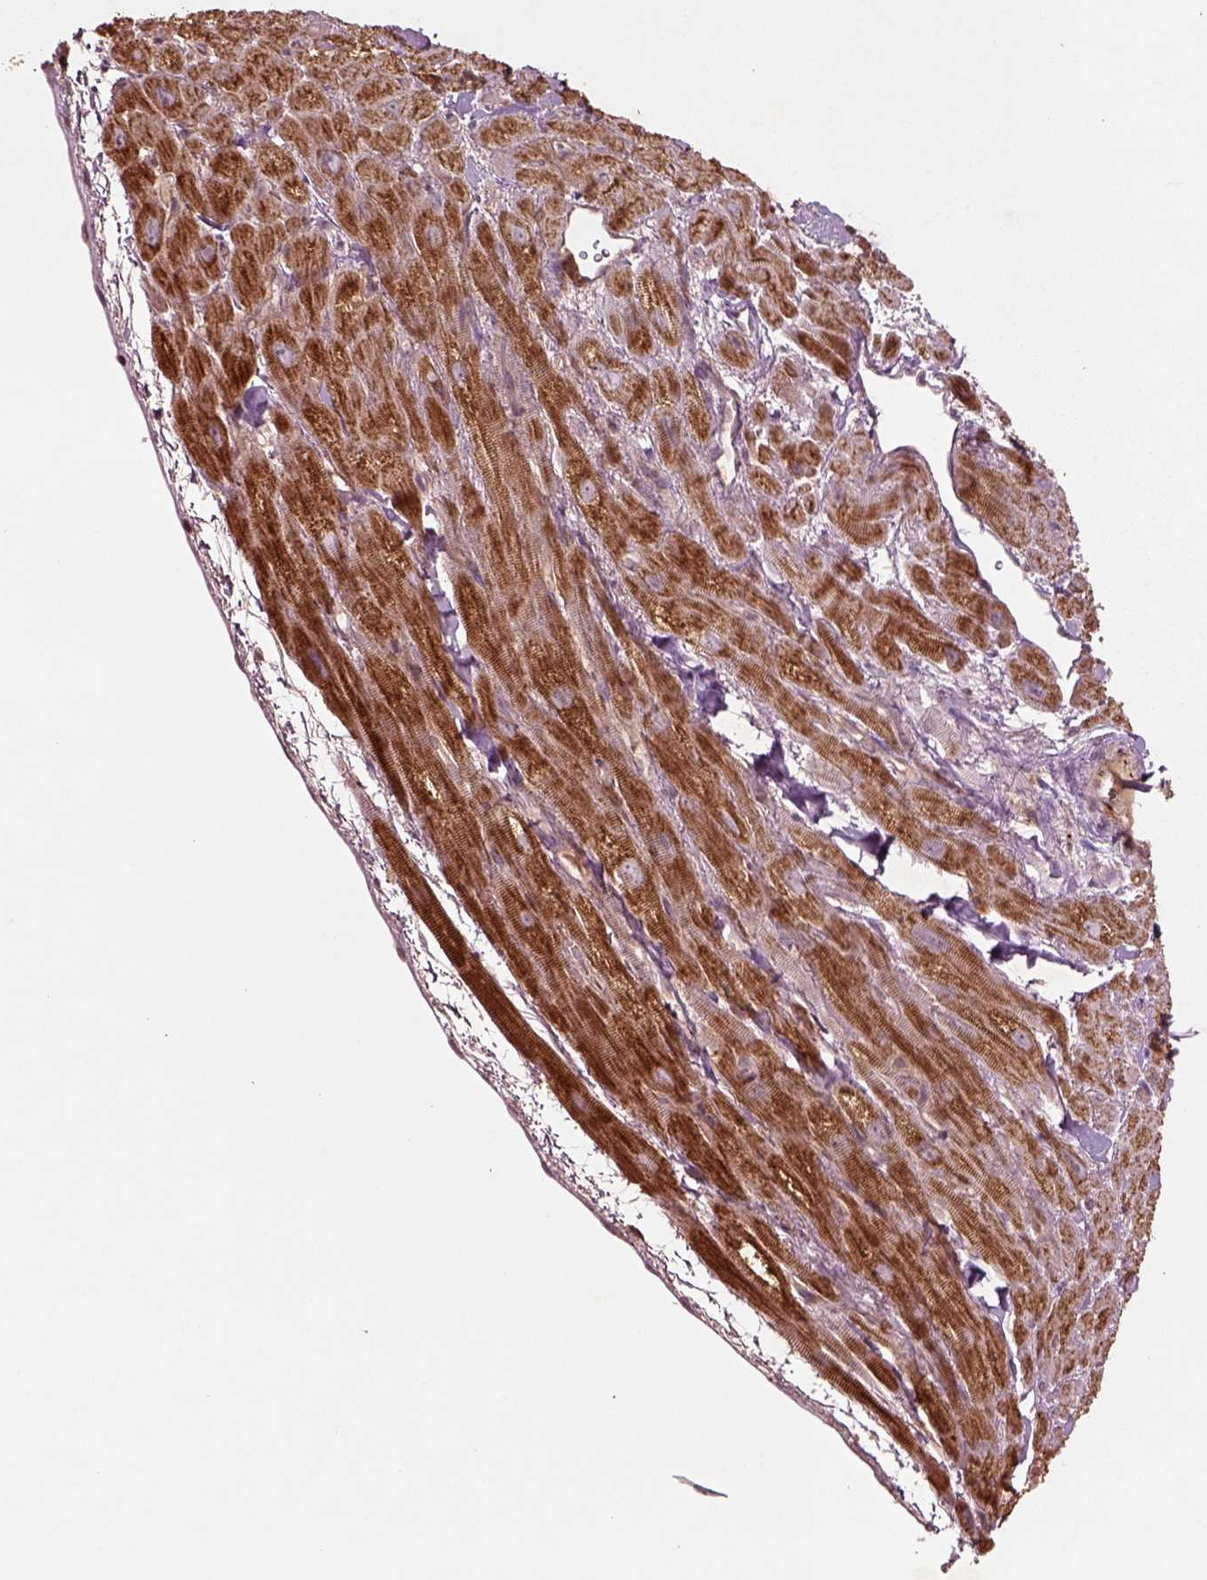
{"staining": {"intensity": "strong", "quantity": "25%-75%", "location": "cytoplasmic/membranous"}, "tissue": "heart muscle", "cell_type": "Cardiomyocytes", "image_type": "normal", "snomed": [{"axis": "morphology", "description": "Normal tissue, NOS"}, {"axis": "topography", "description": "Heart"}], "caption": "A brown stain shows strong cytoplasmic/membranous positivity of a protein in cardiomyocytes of unremarkable heart muscle.", "gene": "SLC25A31", "patient": {"sex": "female", "age": 62}}